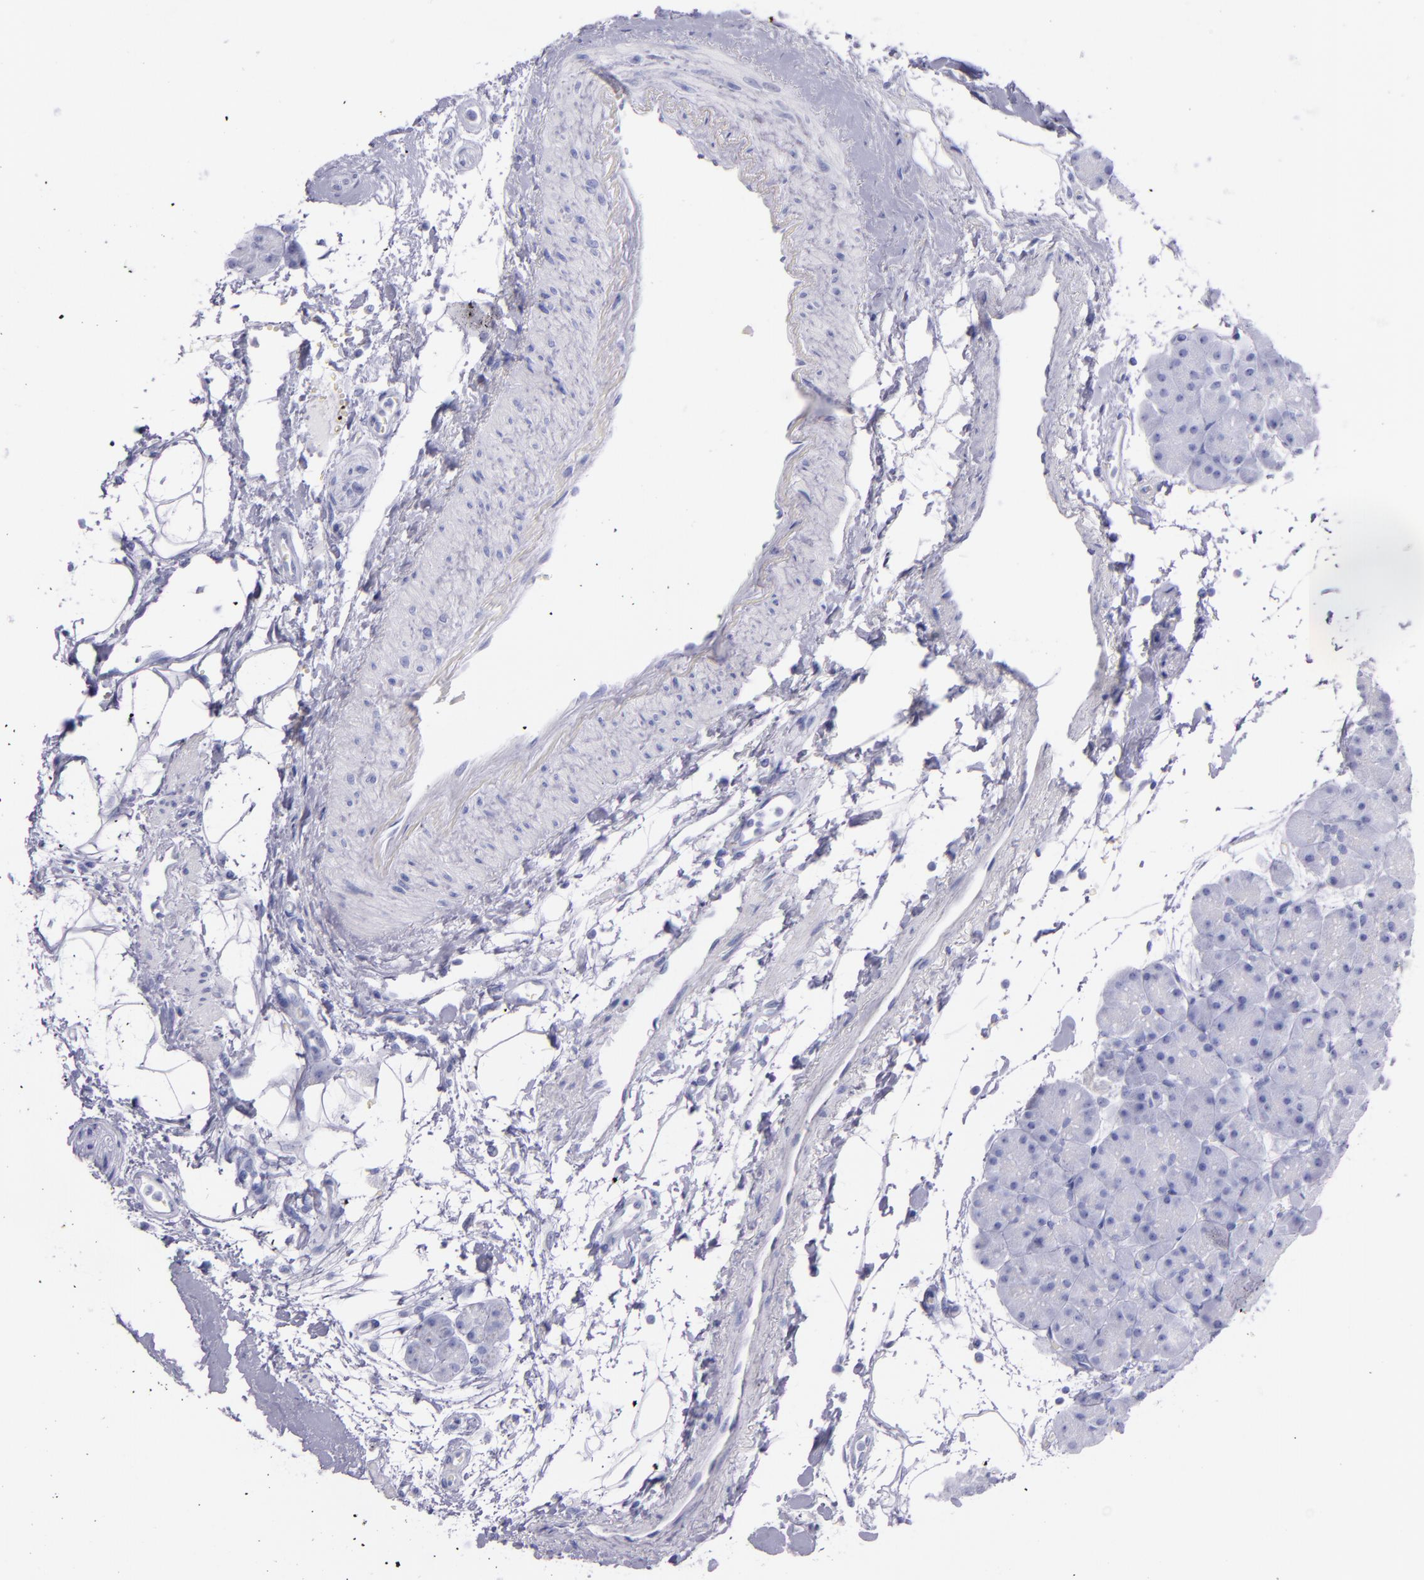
{"staining": {"intensity": "negative", "quantity": "none", "location": "none"}, "tissue": "pancreas", "cell_type": "Exocrine glandular cells", "image_type": "normal", "snomed": [{"axis": "morphology", "description": "Normal tissue, NOS"}, {"axis": "topography", "description": "Pancreas"}], "caption": "IHC micrograph of unremarkable pancreas: pancreas stained with DAB displays no significant protein positivity in exocrine glandular cells.", "gene": "SFTPA2", "patient": {"sex": "male", "age": 66}}